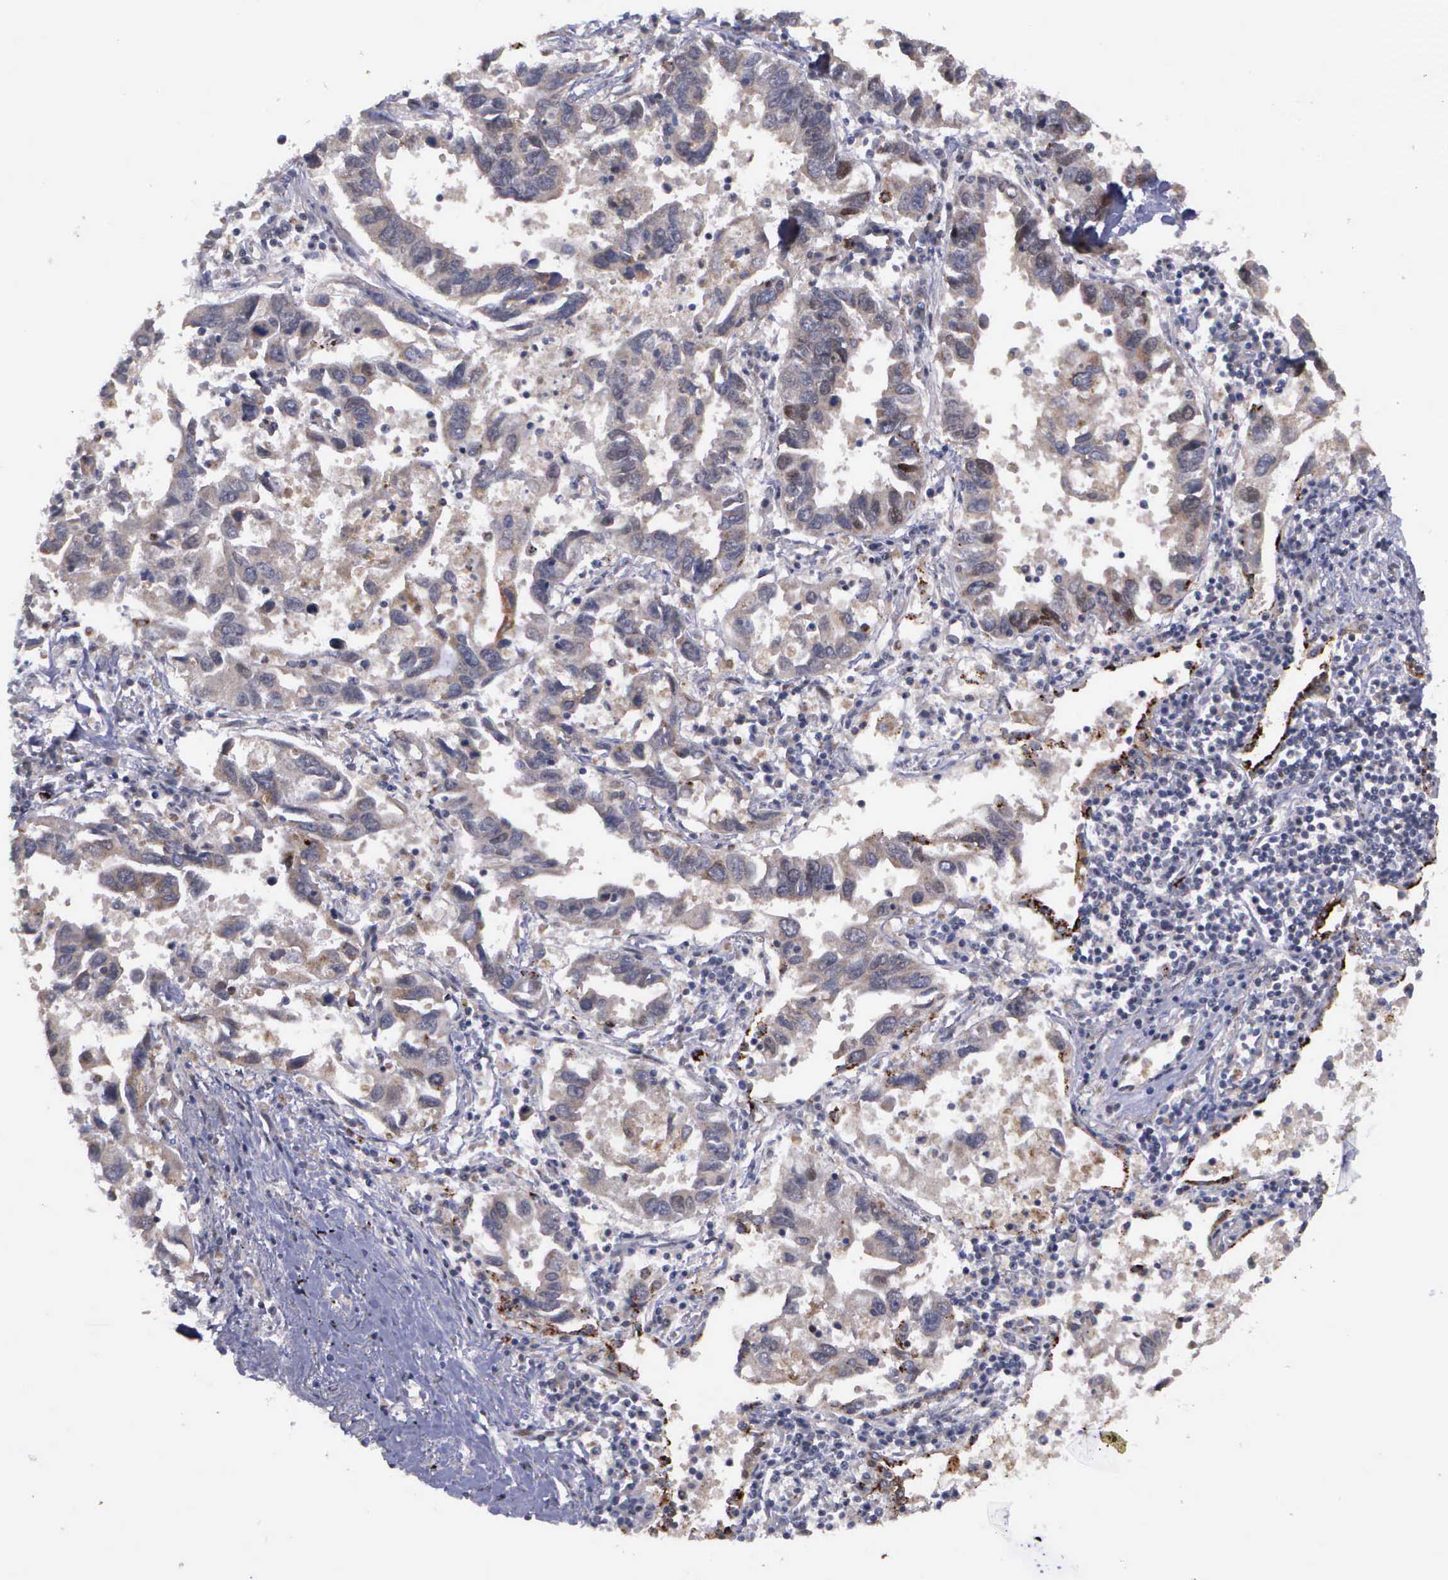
{"staining": {"intensity": "weak", "quantity": "25%-75%", "location": "cytoplasmic/membranous"}, "tissue": "lung cancer", "cell_type": "Tumor cells", "image_type": "cancer", "snomed": [{"axis": "morphology", "description": "Adenocarcinoma, NOS"}, {"axis": "topography", "description": "Lung"}], "caption": "A histopathology image showing weak cytoplasmic/membranous staining in about 25%-75% of tumor cells in lung cancer (adenocarcinoma), as visualized by brown immunohistochemical staining.", "gene": "MAP3K9", "patient": {"sex": "male", "age": 48}}